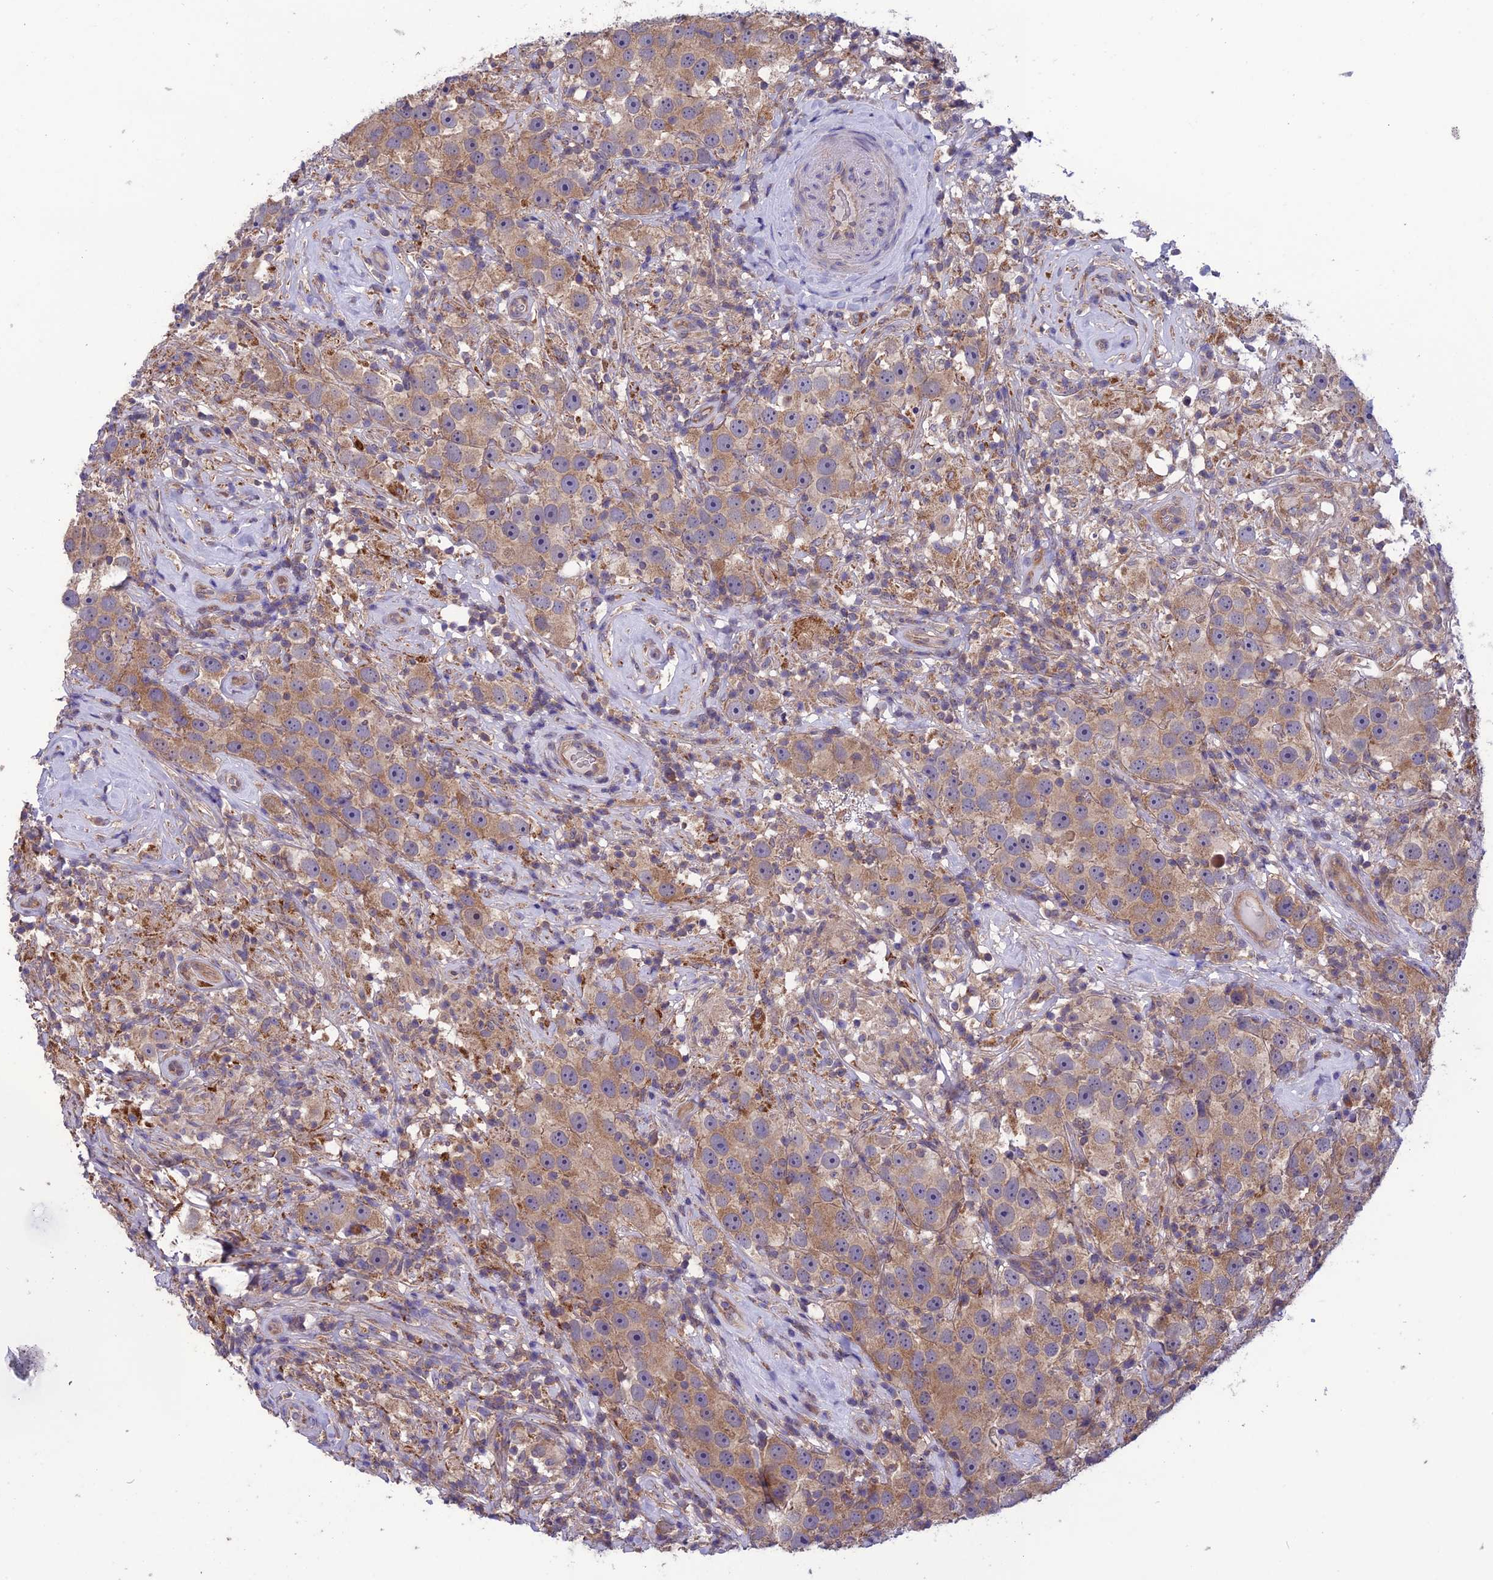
{"staining": {"intensity": "weak", "quantity": ">75%", "location": "cytoplasmic/membranous"}, "tissue": "testis cancer", "cell_type": "Tumor cells", "image_type": "cancer", "snomed": [{"axis": "morphology", "description": "Seminoma, NOS"}, {"axis": "topography", "description": "Testis"}], "caption": "Testis seminoma tissue reveals weak cytoplasmic/membranous expression in approximately >75% of tumor cells, visualized by immunohistochemistry.", "gene": "PSMF1", "patient": {"sex": "male", "age": 49}}